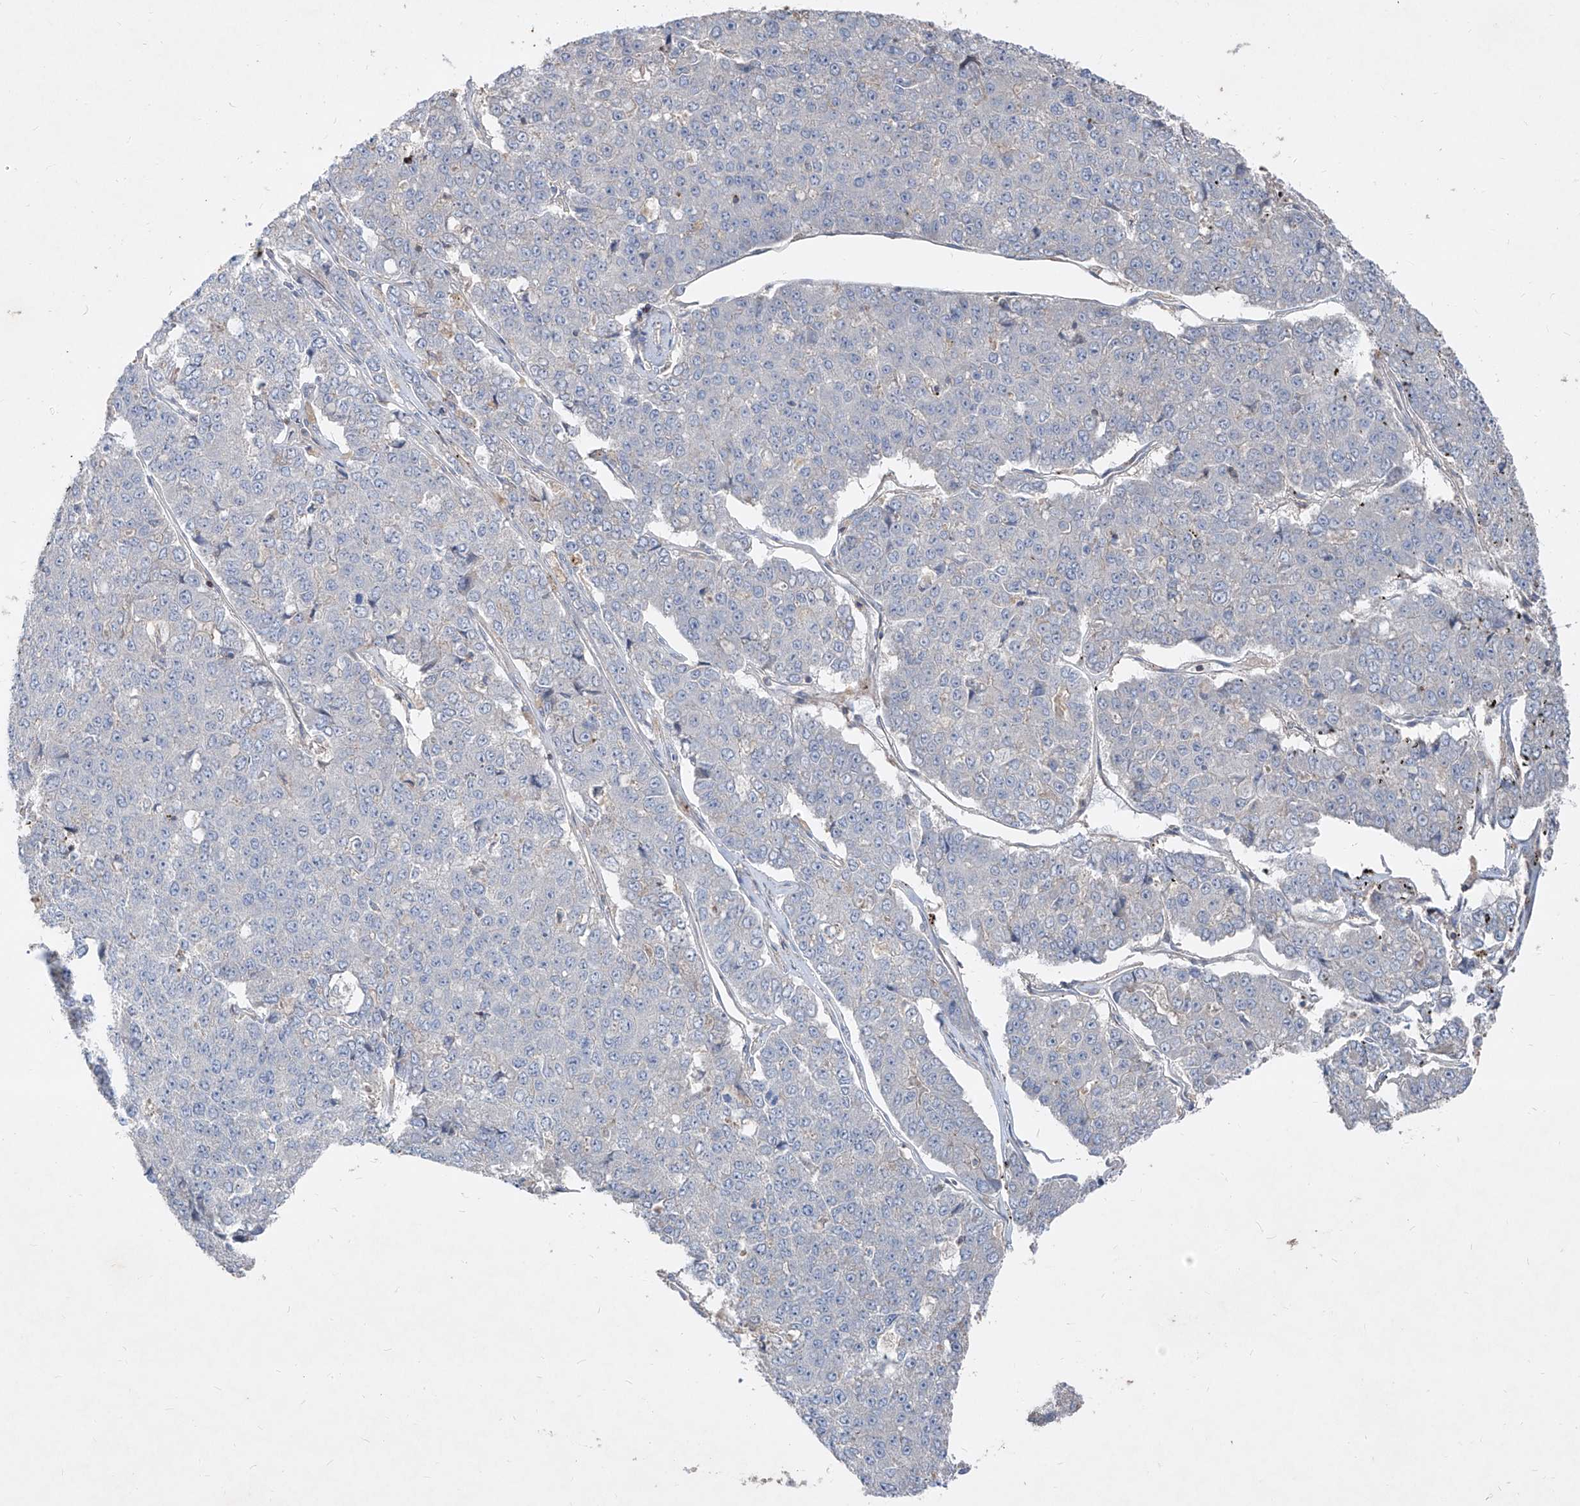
{"staining": {"intensity": "negative", "quantity": "none", "location": "none"}, "tissue": "pancreatic cancer", "cell_type": "Tumor cells", "image_type": "cancer", "snomed": [{"axis": "morphology", "description": "Adenocarcinoma, NOS"}, {"axis": "topography", "description": "Pancreas"}], "caption": "The image demonstrates no significant expression in tumor cells of adenocarcinoma (pancreatic).", "gene": "UFD1", "patient": {"sex": "male", "age": 50}}